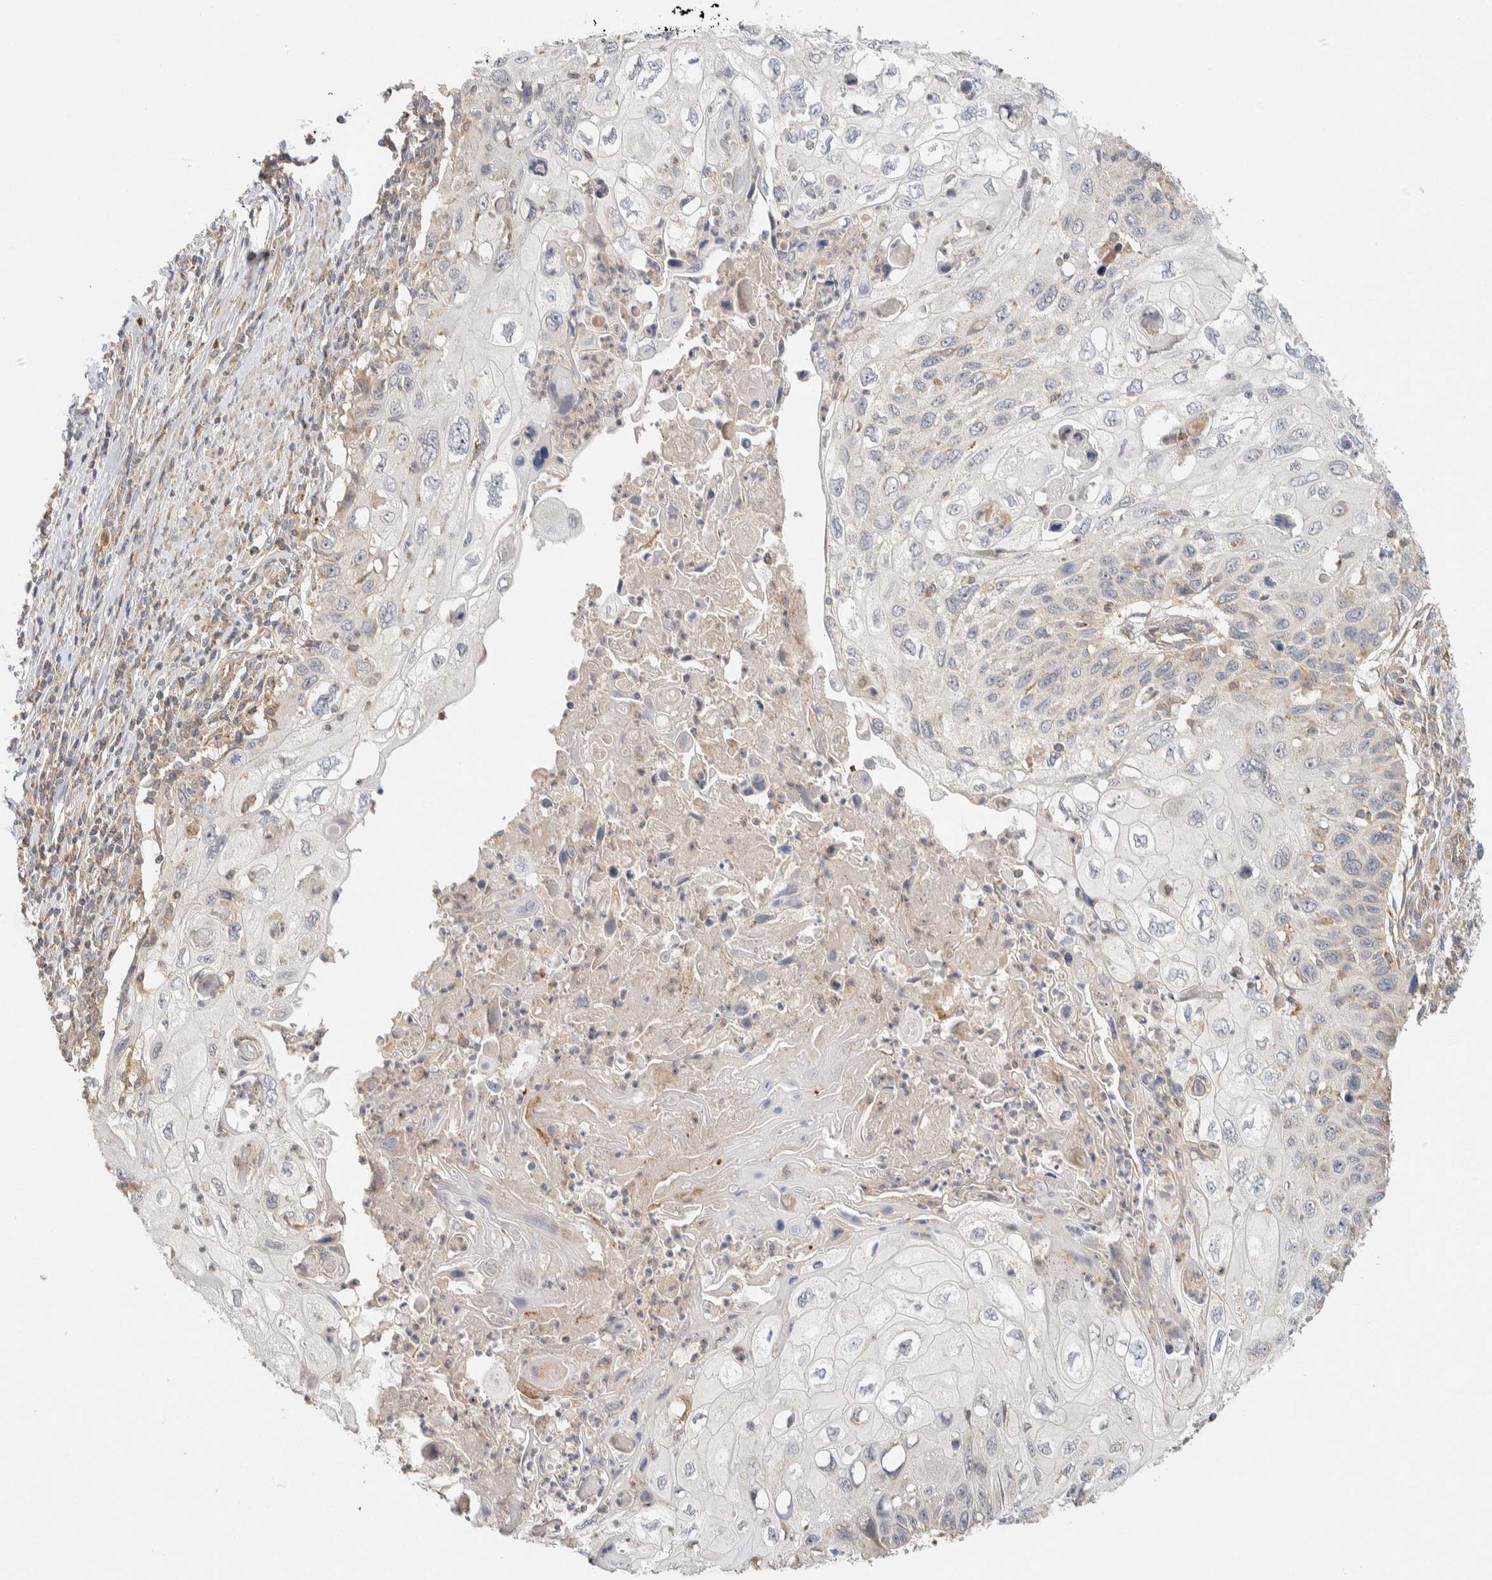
{"staining": {"intensity": "weak", "quantity": "<25%", "location": "cytoplasmic/membranous"}, "tissue": "cervical cancer", "cell_type": "Tumor cells", "image_type": "cancer", "snomed": [{"axis": "morphology", "description": "Squamous cell carcinoma, NOS"}, {"axis": "topography", "description": "Cervix"}], "caption": "The image demonstrates no significant positivity in tumor cells of cervical cancer.", "gene": "KIF9", "patient": {"sex": "female", "age": 70}}